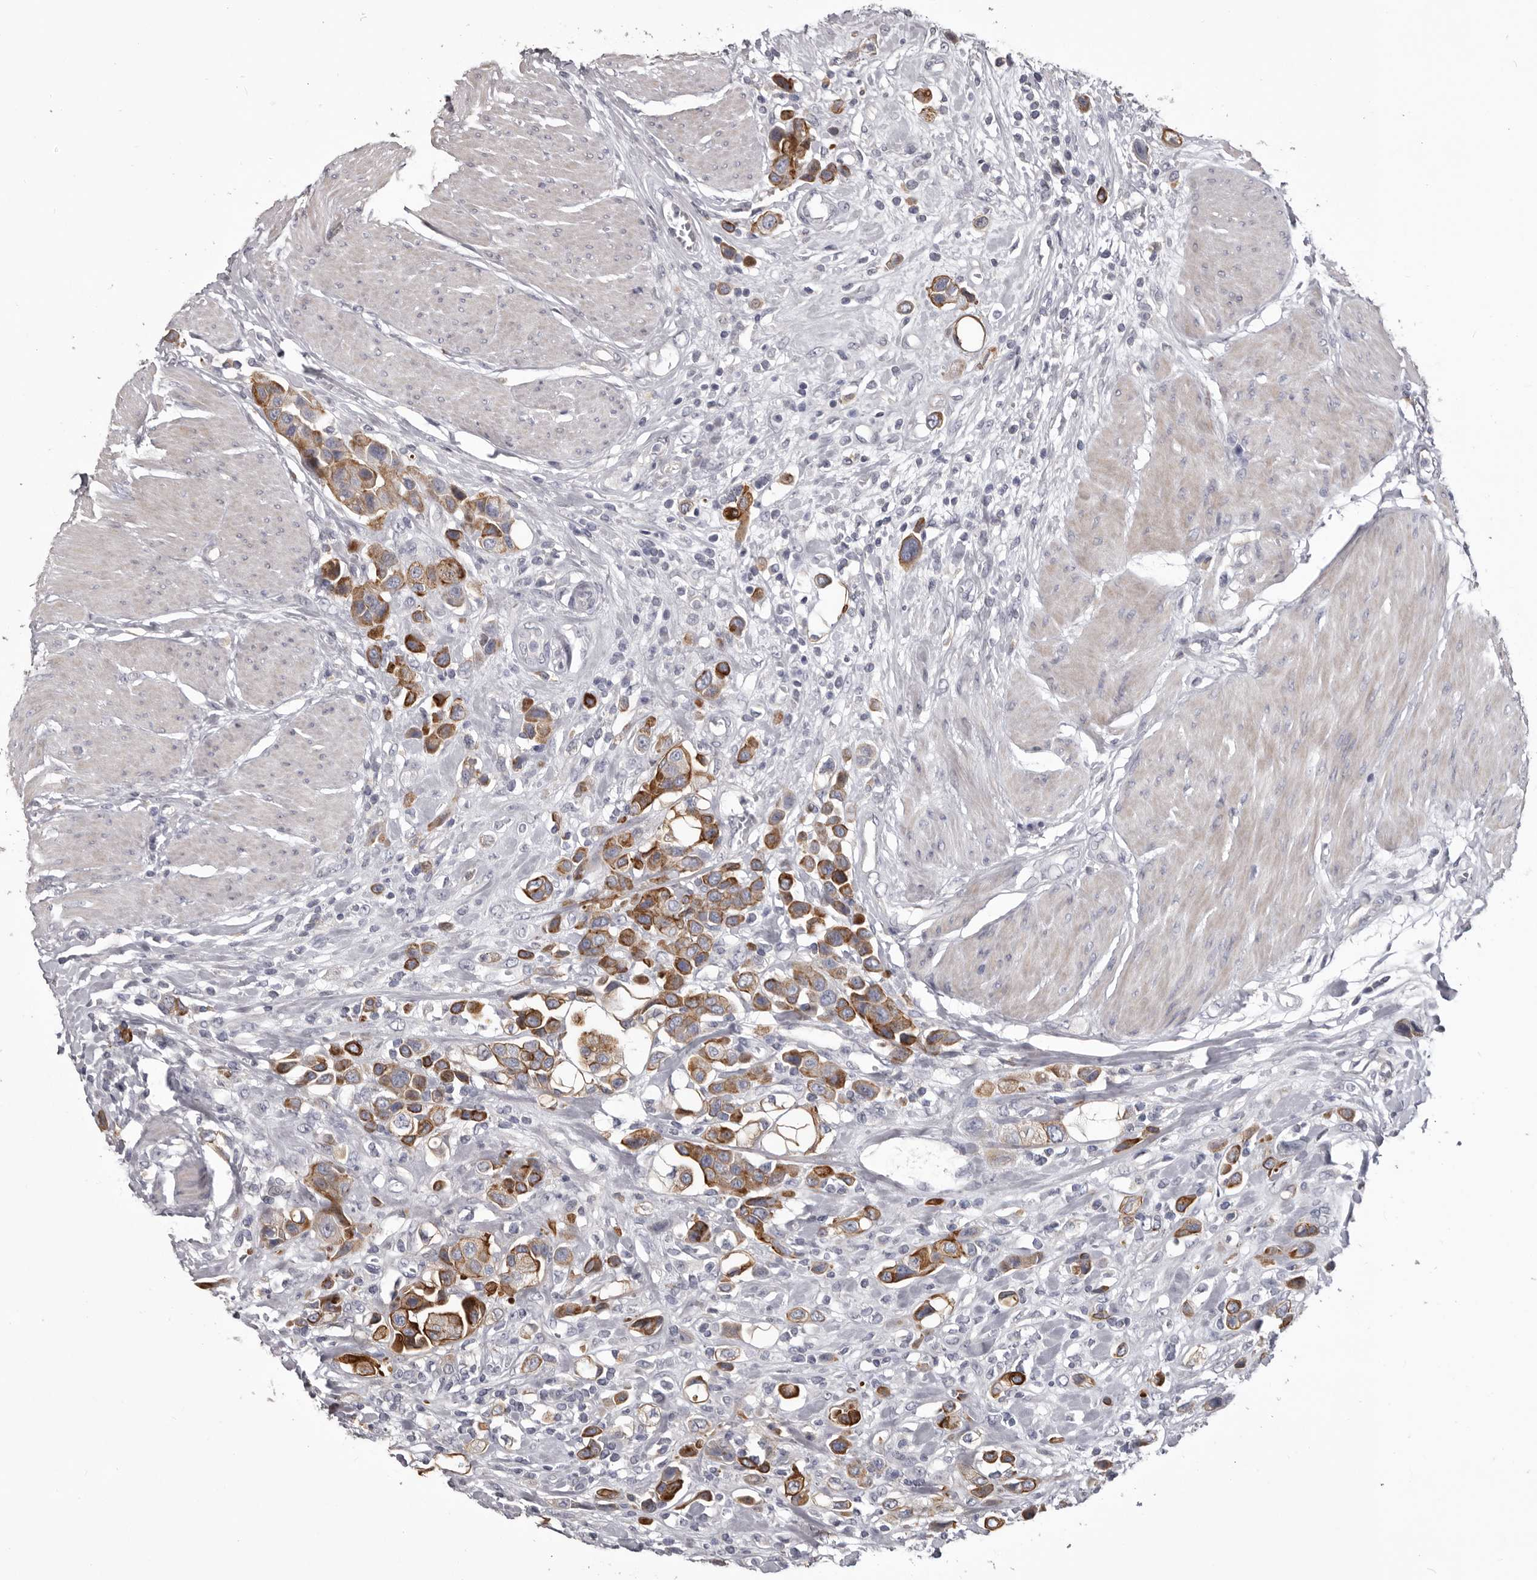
{"staining": {"intensity": "strong", "quantity": ">75%", "location": "cytoplasmic/membranous"}, "tissue": "urothelial cancer", "cell_type": "Tumor cells", "image_type": "cancer", "snomed": [{"axis": "morphology", "description": "Urothelial carcinoma, High grade"}, {"axis": "topography", "description": "Urinary bladder"}], "caption": "Immunohistochemical staining of urothelial carcinoma (high-grade) demonstrates high levels of strong cytoplasmic/membranous protein staining in about >75% of tumor cells. (DAB IHC with brightfield microscopy, high magnification).", "gene": "LPAR6", "patient": {"sex": "male", "age": 50}}